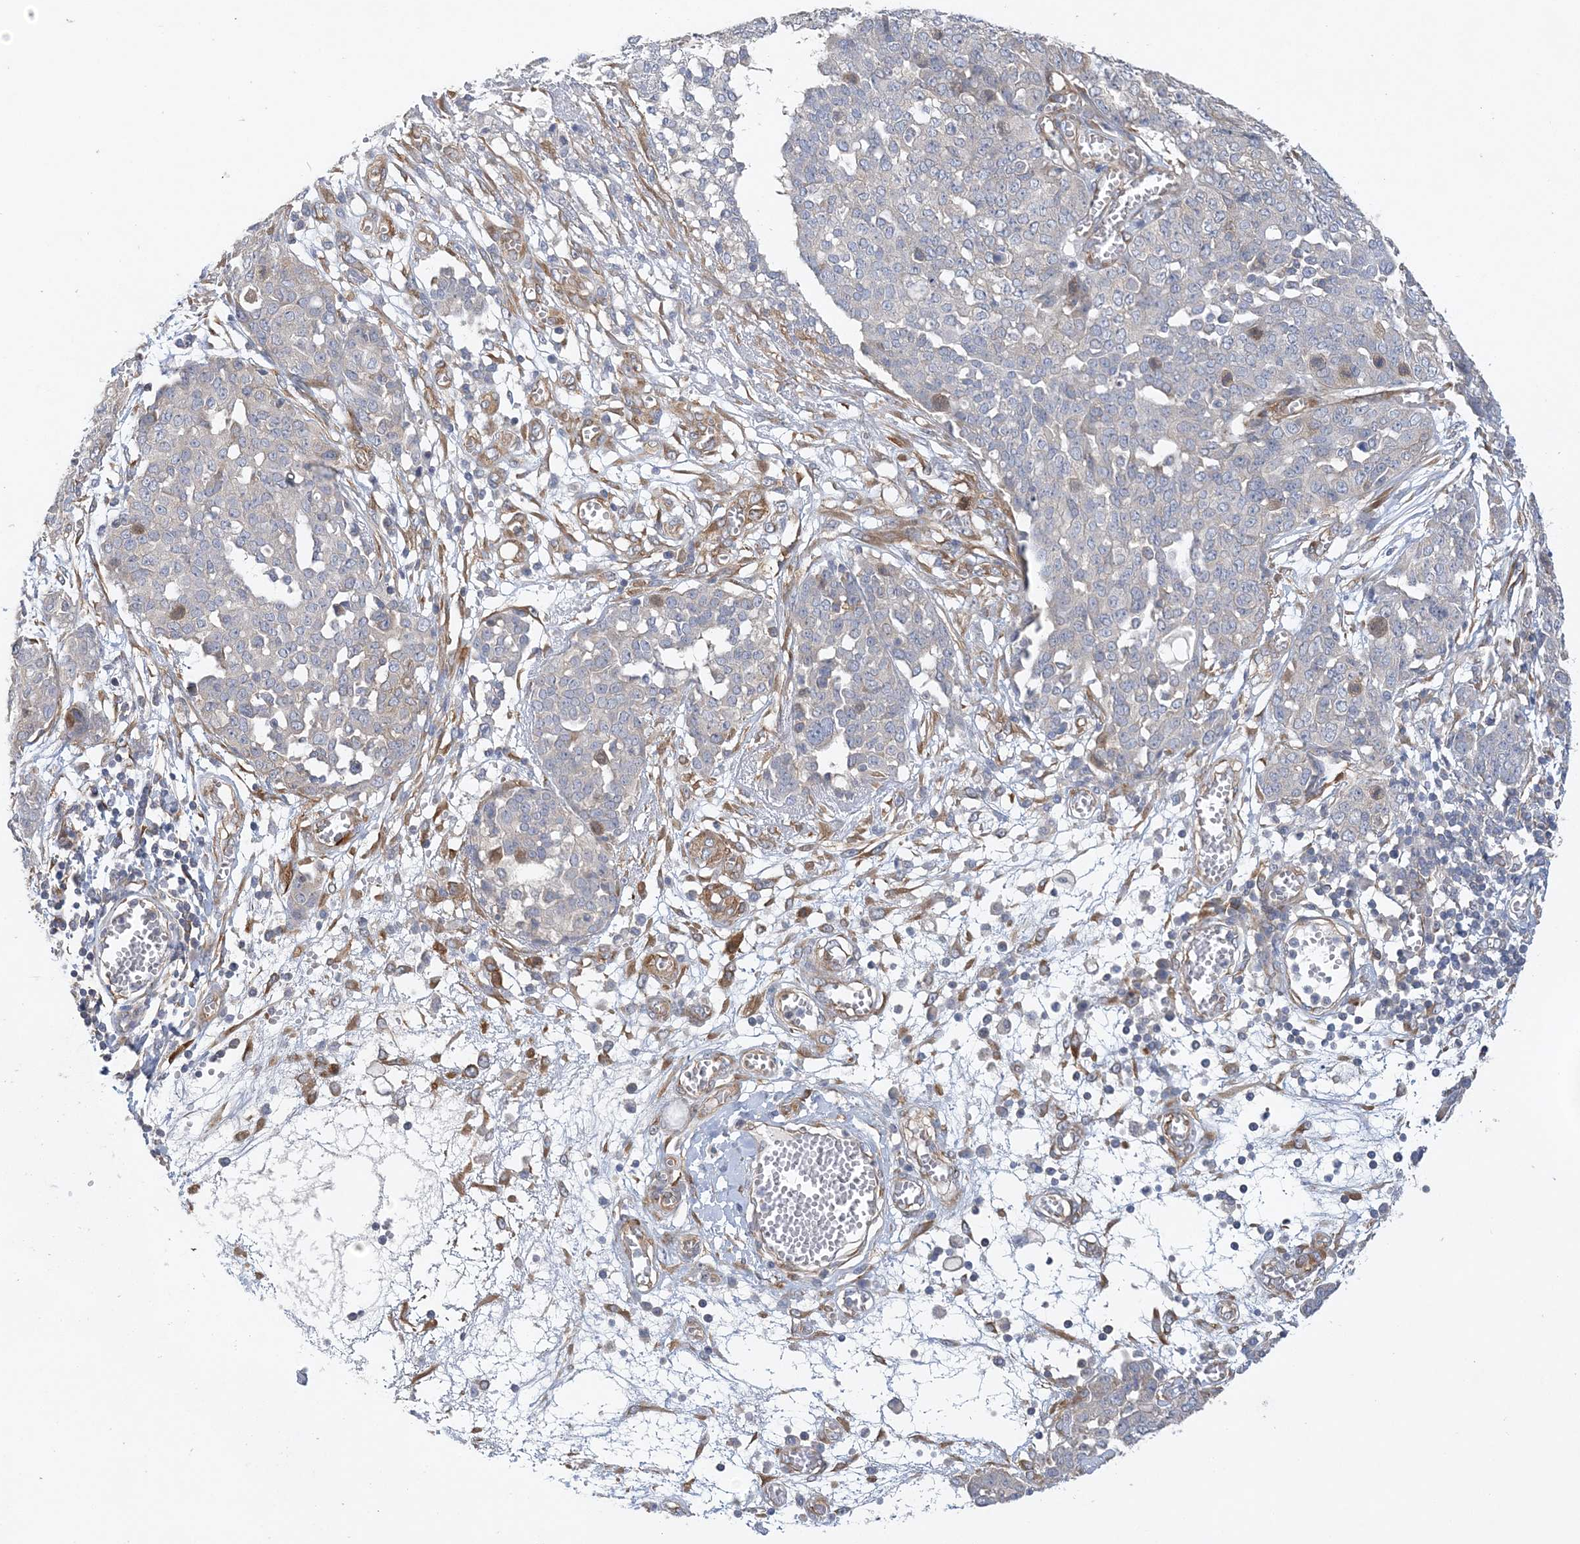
{"staining": {"intensity": "negative", "quantity": "none", "location": "none"}, "tissue": "ovarian cancer", "cell_type": "Tumor cells", "image_type": "cancer", "snomed": [{"axis": "morphology", "description": "Cystadenocarcinoma, serous, NOS"}, {"axis": "topography", "description": "Soft tissue"}, {"axis": "topography", "description": "Ovary"}], "caption": "A high-resolution photomicrograph shows immunohistochemistry staining of ovarian cancer (serous cystadenocarcinoma), which reveals no significant expression in tumor cells. (DAB (3,3'-diaminobenzidine) IHC with hematoxylin counter stain).", "gene": "MAP4K5", "patient": {"sex": "female", "age": 57}}